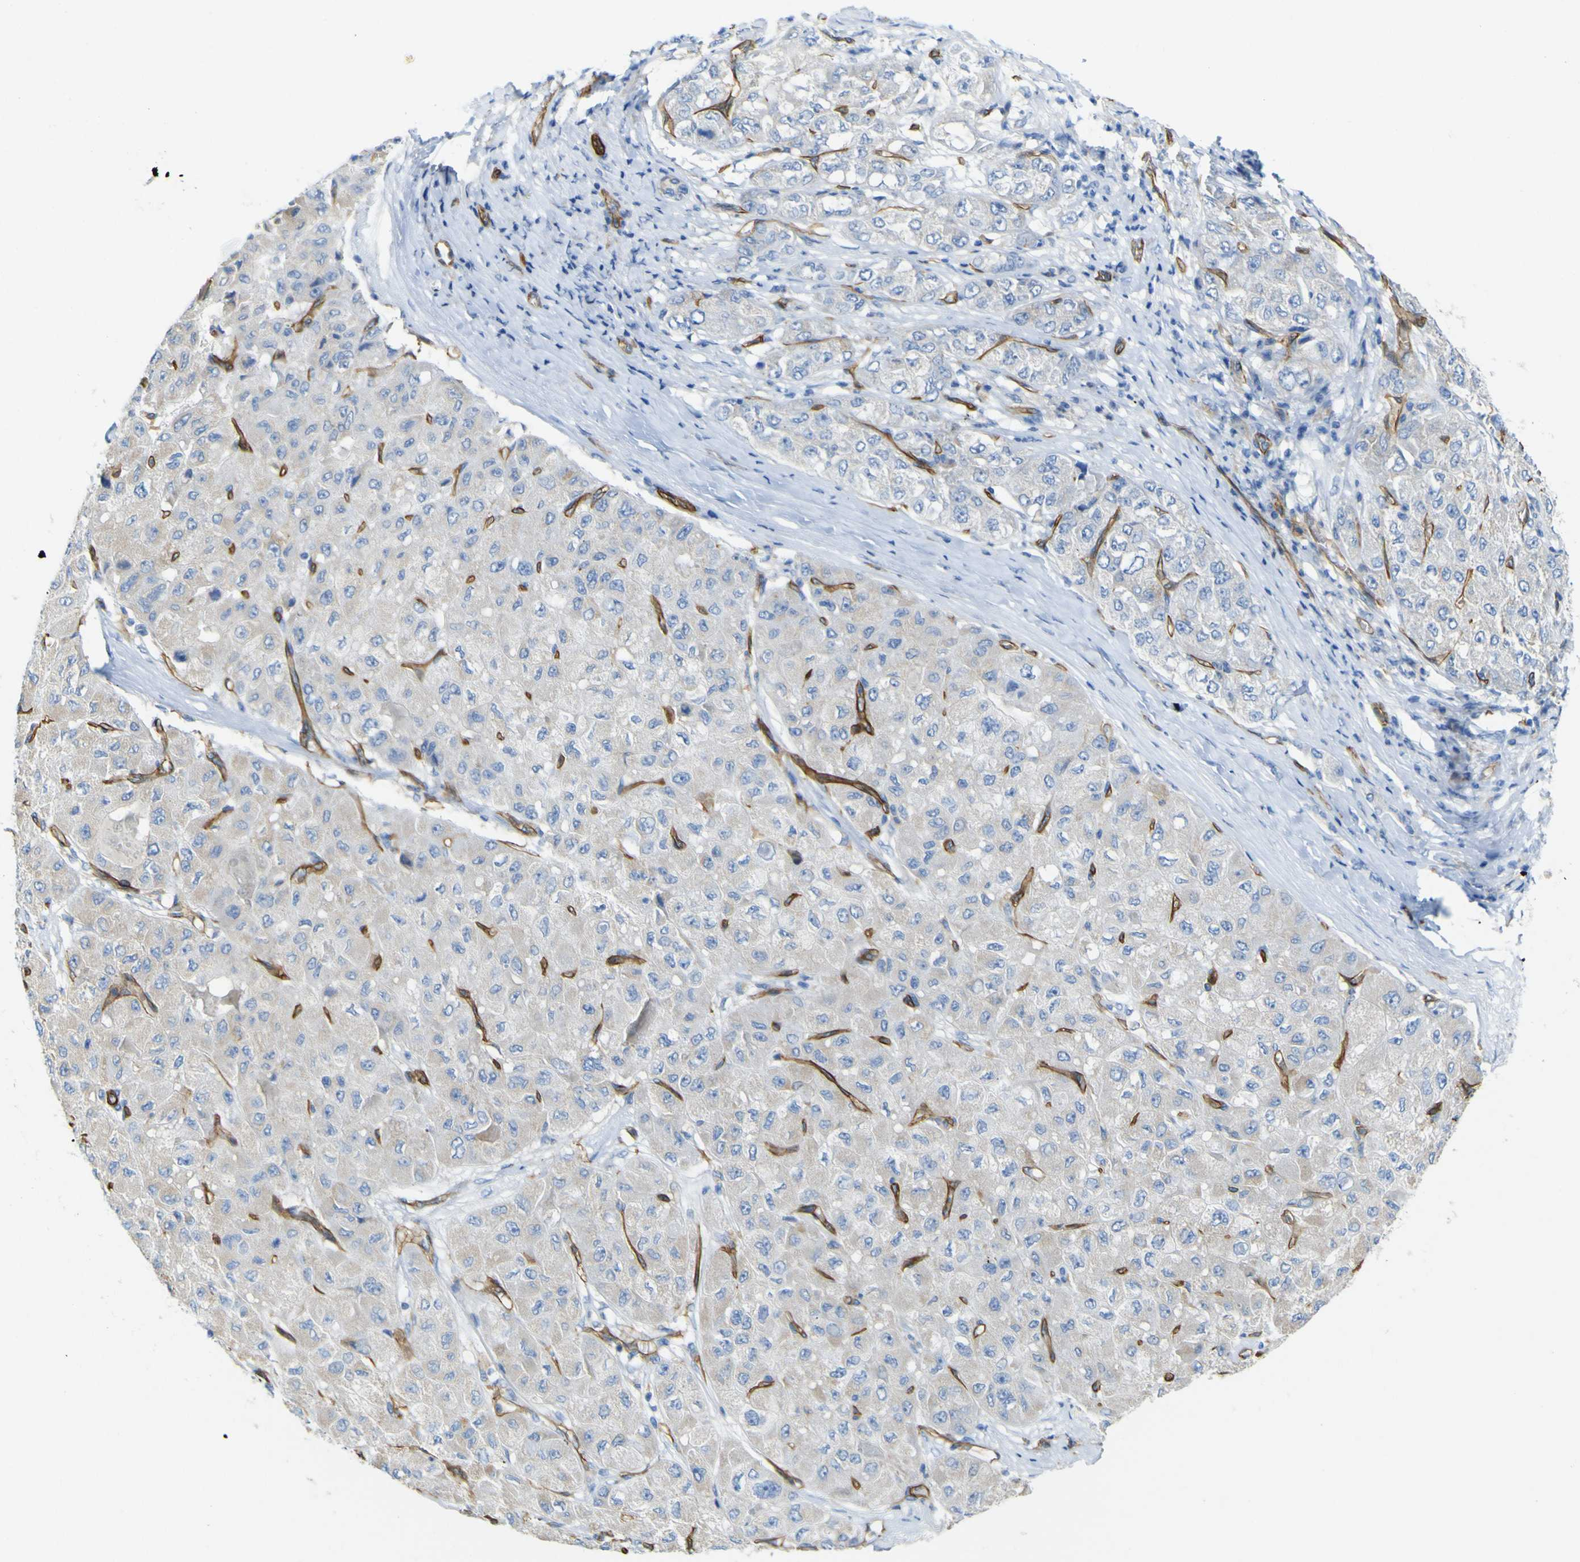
{"staining": {"intensity": "negative", "quantity": "none", "location": "none"}, "tissue": "liver cancer", "cell_type": "Tumor cells", "image_type": "cancer", "snomed": [{"axis": "morphology", "description": "Carcinoma, Hepatocellular, NOS"}, {"axis": "topography", "description": "Liver"}], "caption": "A micrograph of human liver cancer is negative for staining in tumor cells.", "gene": "CD93", "patient": {"sex": "male", "age": 80}}